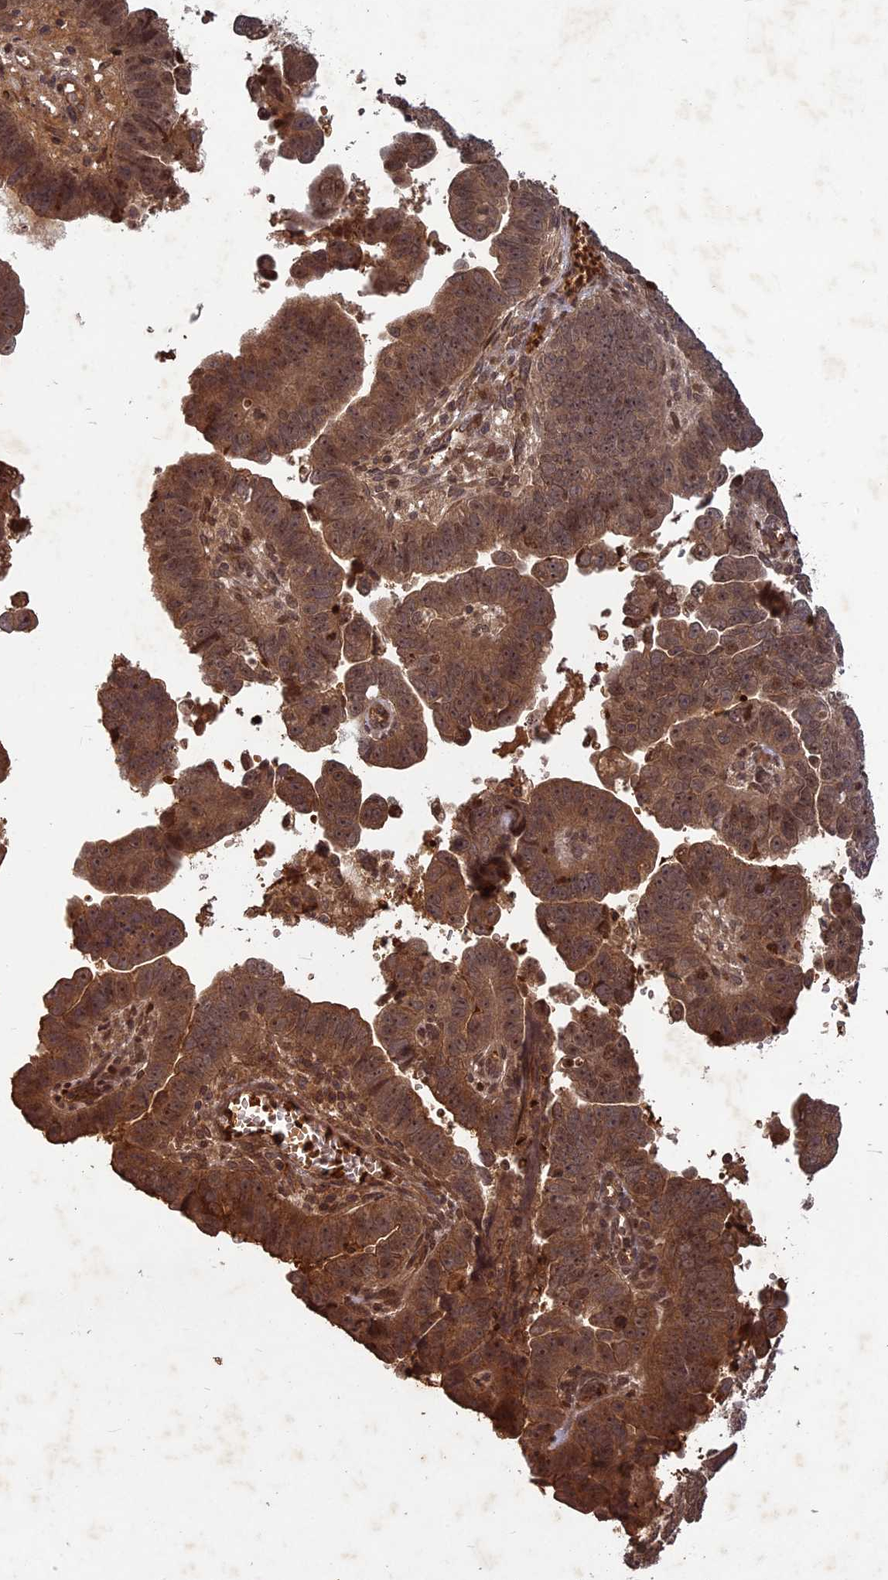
{"staining": {"intensity": "moderate", "quantity": ">75%", "location": "cytoplasmic/membranous,nuclear"}, "tissue": "endometrial cancer", "cell_type": "Tumor cells", "image_type": "cancer", "snomed": [{"axis": "morphology", "description": "Adenocarcinoma, NOS"}, {"axis": "topography", "description": "Endometrium"}], "caption": "Endometrial cancer was stained to show a protein in brown. There is medium levels of moderate cytoplasmic/membranous and nuclear expression in about >75% of tumor cells. (DAB = brown stain, brightfield microscopy at high magnification).", "gene": "SRMS", "patient": {"sex": "female", "age": 75}}